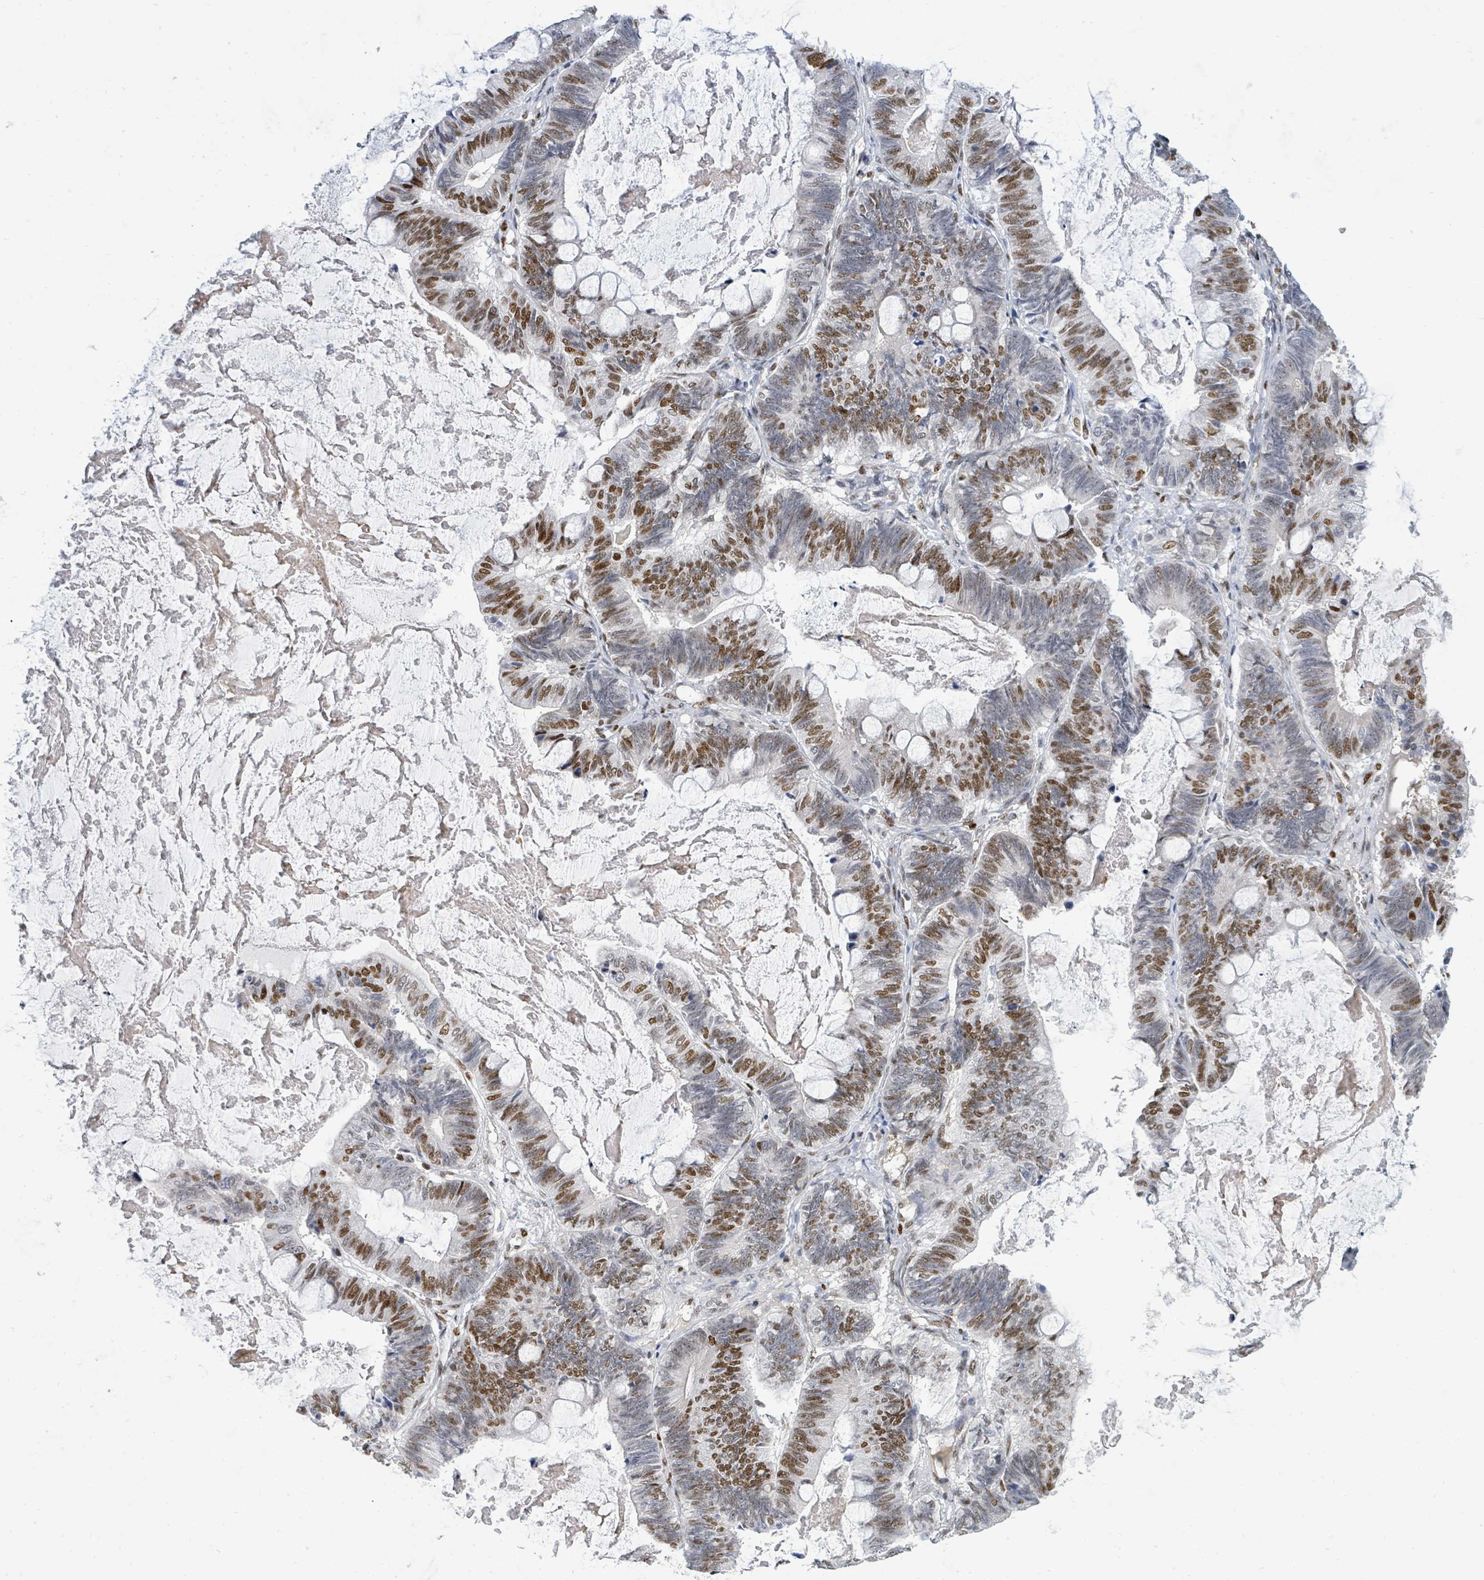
{"staining": {"intensity": "moderate", "quantity": "25%-75%", "location": "nuclear"}, "tissue": "ovarian cancer", "cell_type": "Tumor cells", "image_type": "cancer", "snomed": [{"axis": "morphology", "description": "Cystadenocarcinoma, mucinous, NOS"}, {"axis": "topography", "description": "Ovary"}], "caption": "There is medium levels of moderate nuclear staining in tumor cells of ovarian mucinous cystadenocarcinoma, as demonstrated by immunohistochemical staining (brown color).", "gene": "SUMO4", "patient": {"sex": "female", "age": 61}}